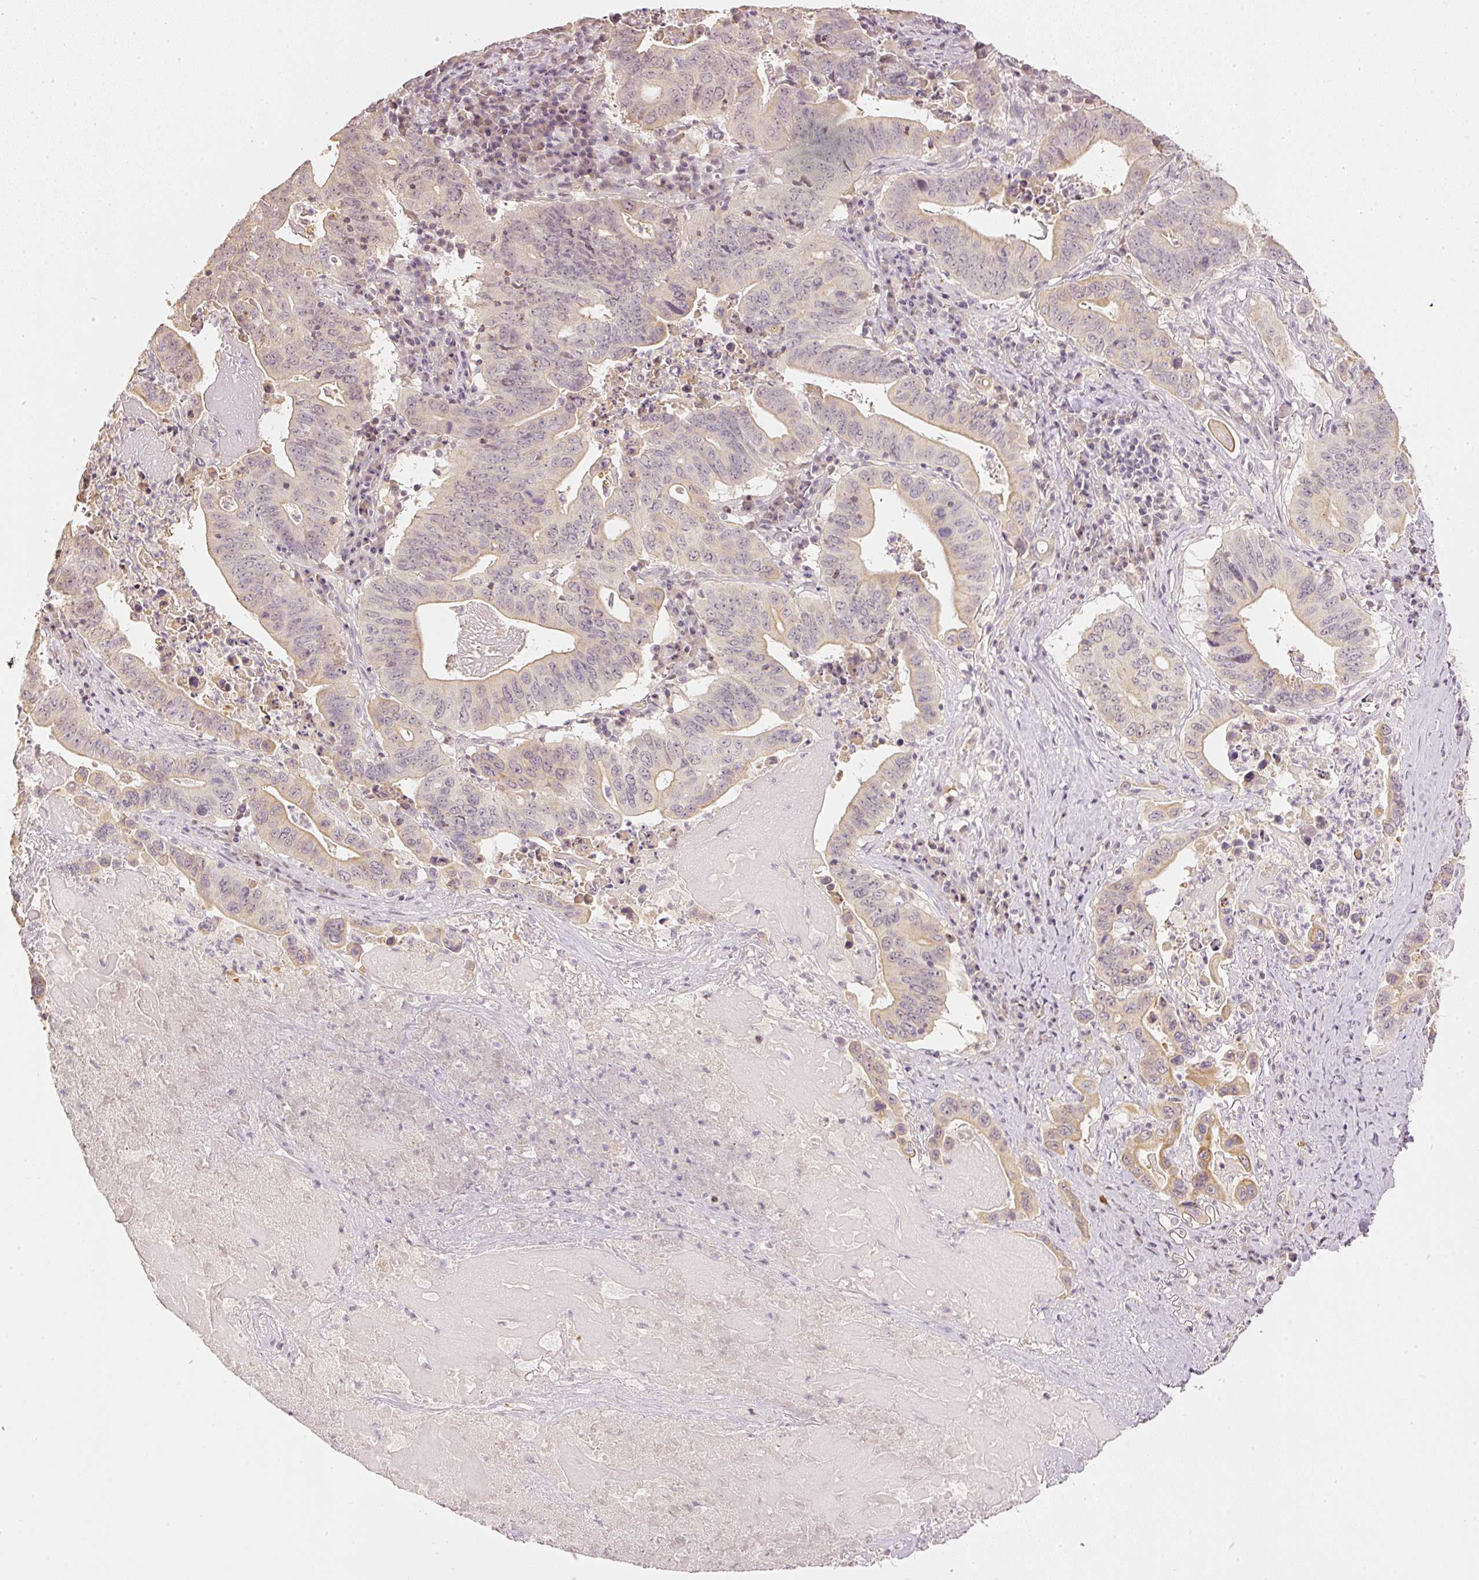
{"staining": {"intensity": "weak", "quantity": "25%-75%", "location": "cytoplasmic/membranous"}, "tissue": "lung cancer", "cell_type": "Tumor cells", "image_type": "cancer", "snomed": [{"axis": "morphology", "description": "Adenocarcinoma, NOS"}, {"axis": "topography", "description": "Lung"}], "caption": "The histopathology image demonstrates a brown stain indicating the presence of a protein in the cytoplasmic/membranous of tumor cells in lung adenocarcinoma.", "gene": "GZMA", "patient": {"sex": "female", "age": 60}}